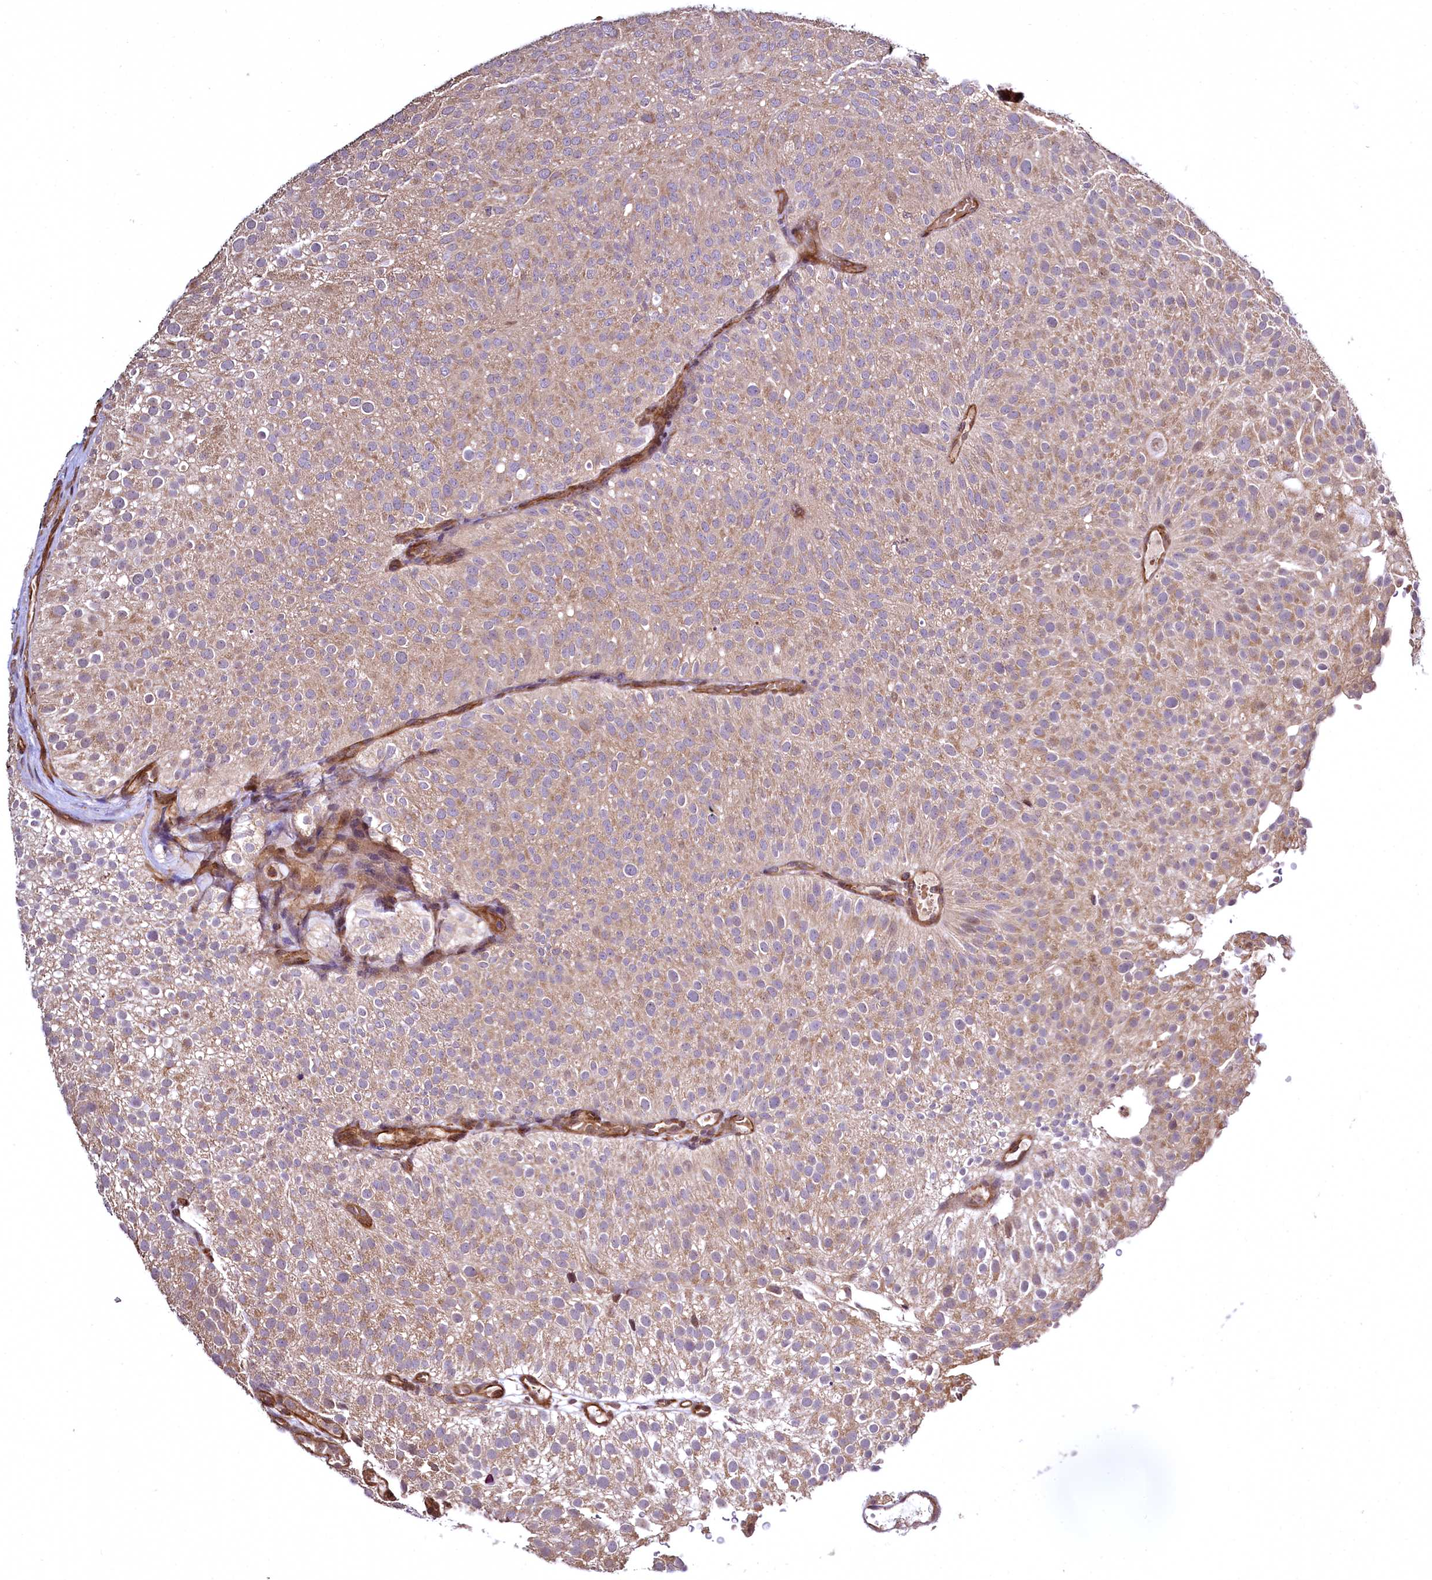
{"staining": {"intensity": "weak", "quantity": ">75%", "location": "cytoplasmic/membranous"}, "tissue": "urothelial cancer", "cell_type": "Tumor cells", "image_type": "cancer", "snomed": [{"axis": "morphology", "description": "Urothelial carcinoma, Low grade"}, {"axis": "topography", "description": "Urinary bladder"}], "caption": "DAB (3,3'-diaminobenzidine) immunohistochemical staining of human urothelial carcinoma (low-grade) exhibits weak cytoplasmic/membranous protein expression in approximately >75% of tumor cells.", "gene": "TBCEL", "patient": {"sex": "male", "age": 78}}